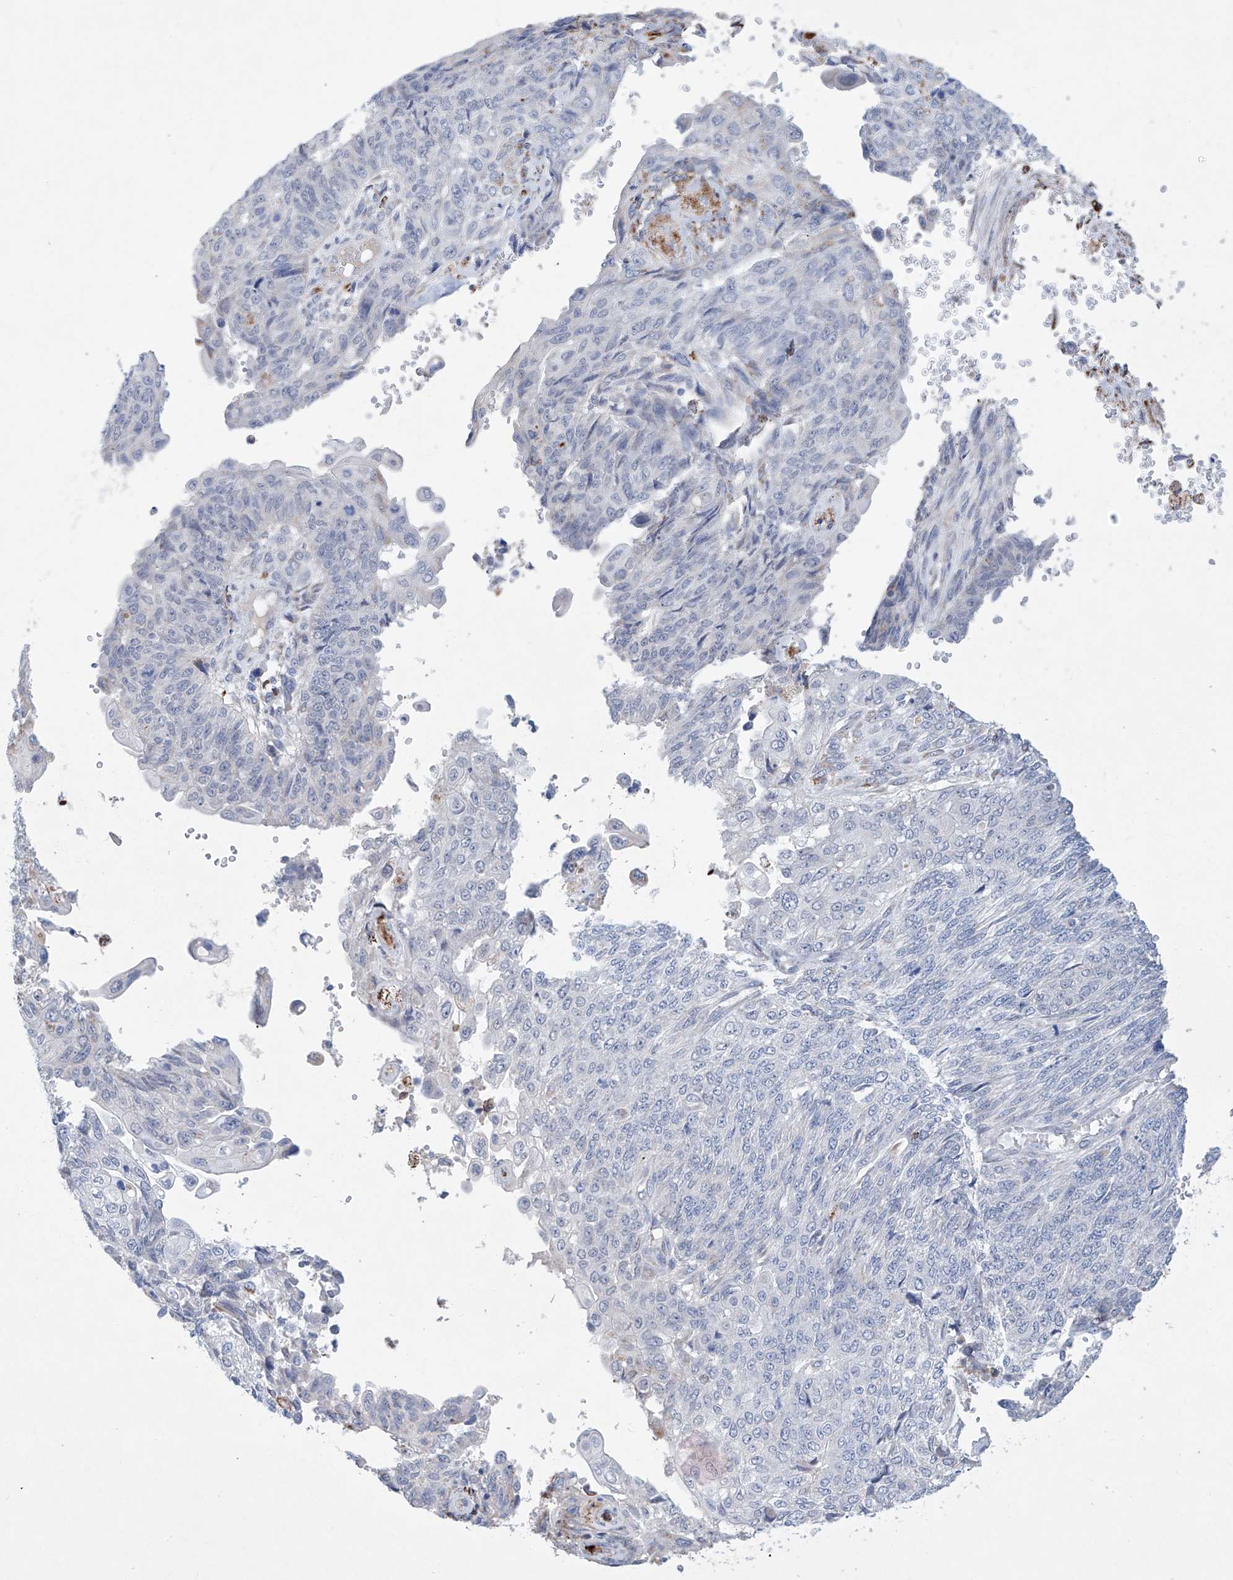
{"staining": {"intensity": "negative", "quantity": "none", "location": "none"}, "tissue": "endometrial cancer", "cell_type": "Tumor cells", "image_type": "cancer", "snomed": [{"axis": "morphology", "description": "Adenocarcinoma, NOS"}, {"axis": "topography", "description": "Endometrium"}], "caption": "Image shows no significant protein expression in tumor cells of endometrial cancer.", "gene": "NRROS", "patient": {"sex": "female", "age": 32}}